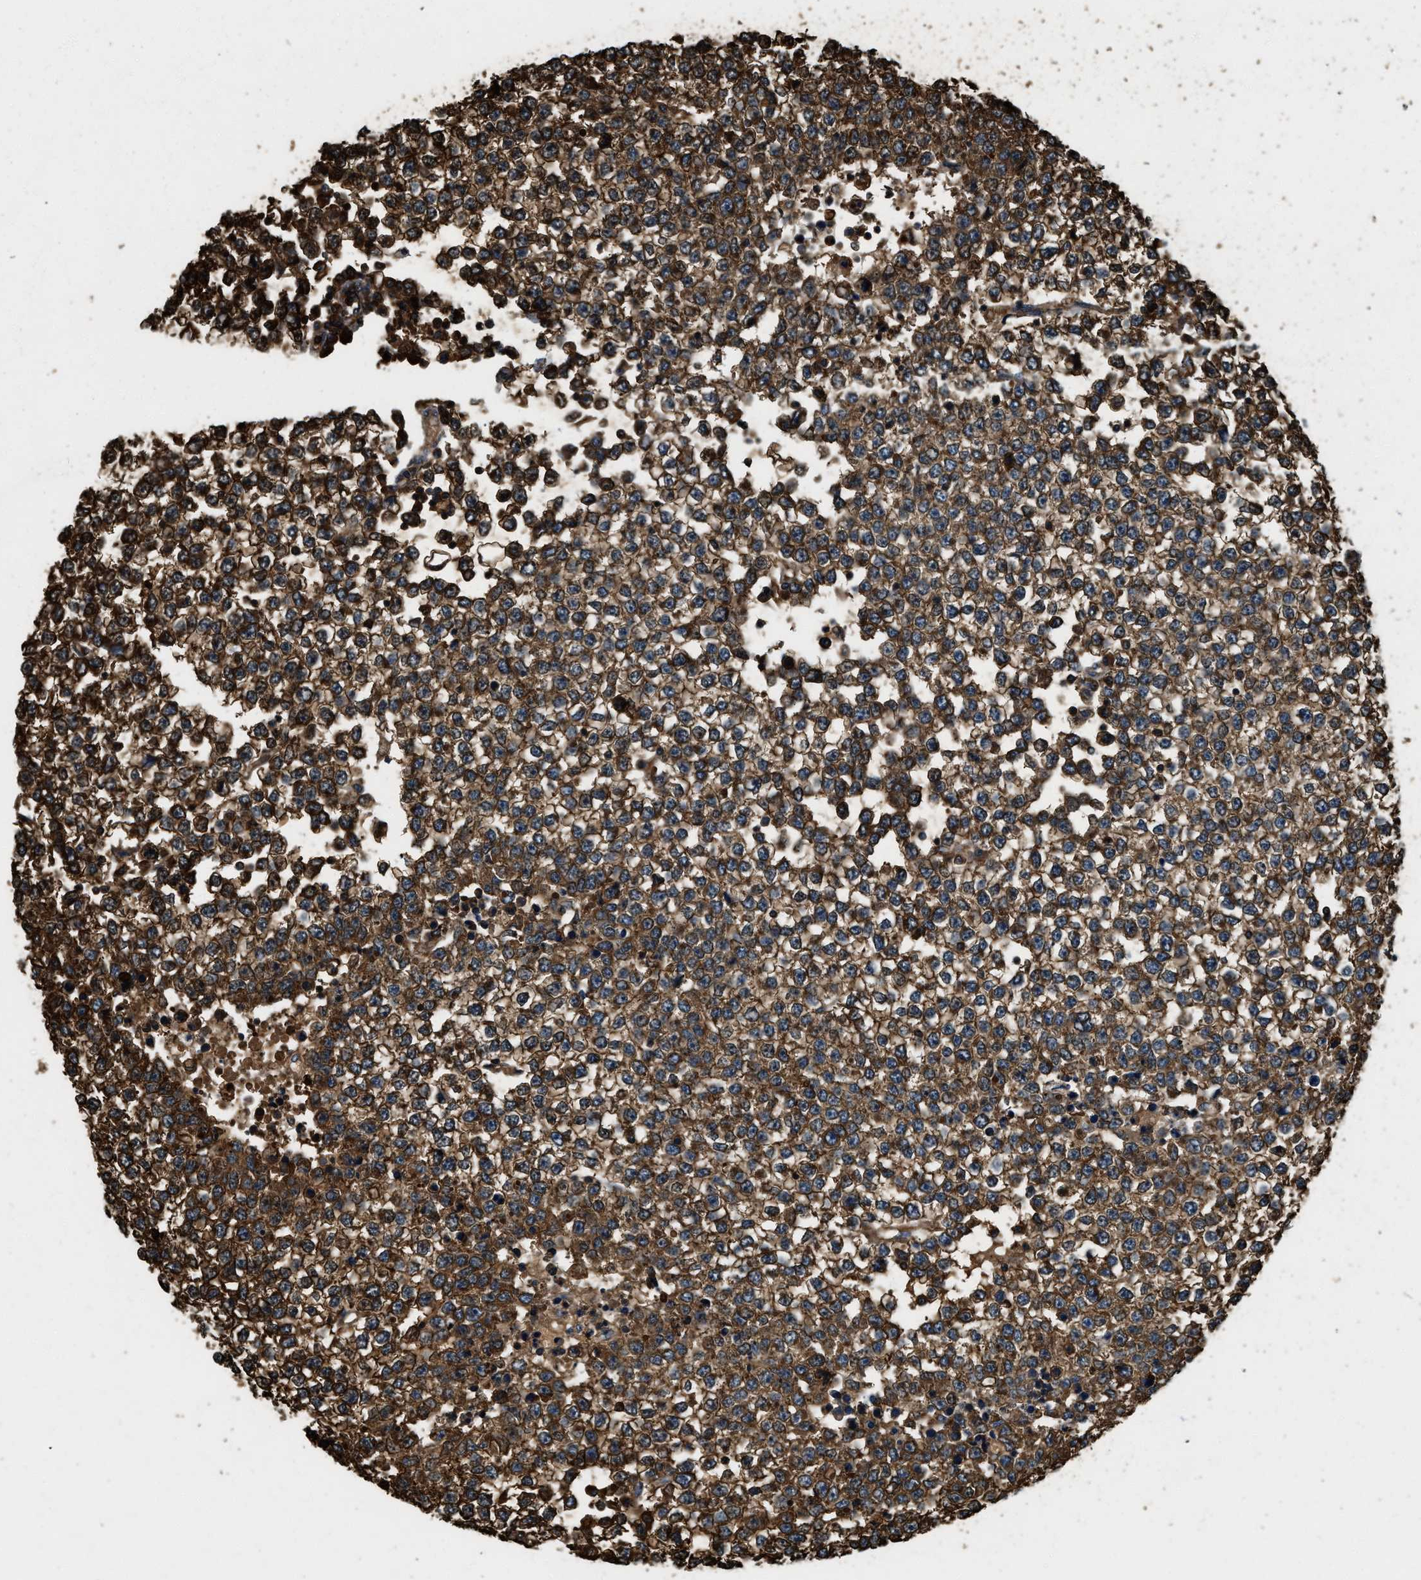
{"staining": {"intensity": "strong", "quantity": ">75%", "location": "cytoplasmic/membranous"}, "tissue": "testis cancer", "cell_type": "Tumor cells", "image_type": "cancer", "snomed": [{"axis": "morphology", "description": "Seminoma, NOS"}, {"axis": "topography", "description": "Testis"}], "caption": "This is a histology image of IHC staining of seminoma (testis), which shows strong positivity in the cytoplasmic/membranous of tumor cells.", "gene": "YARS1", "patient": {"sex": "male", "age": 65}}